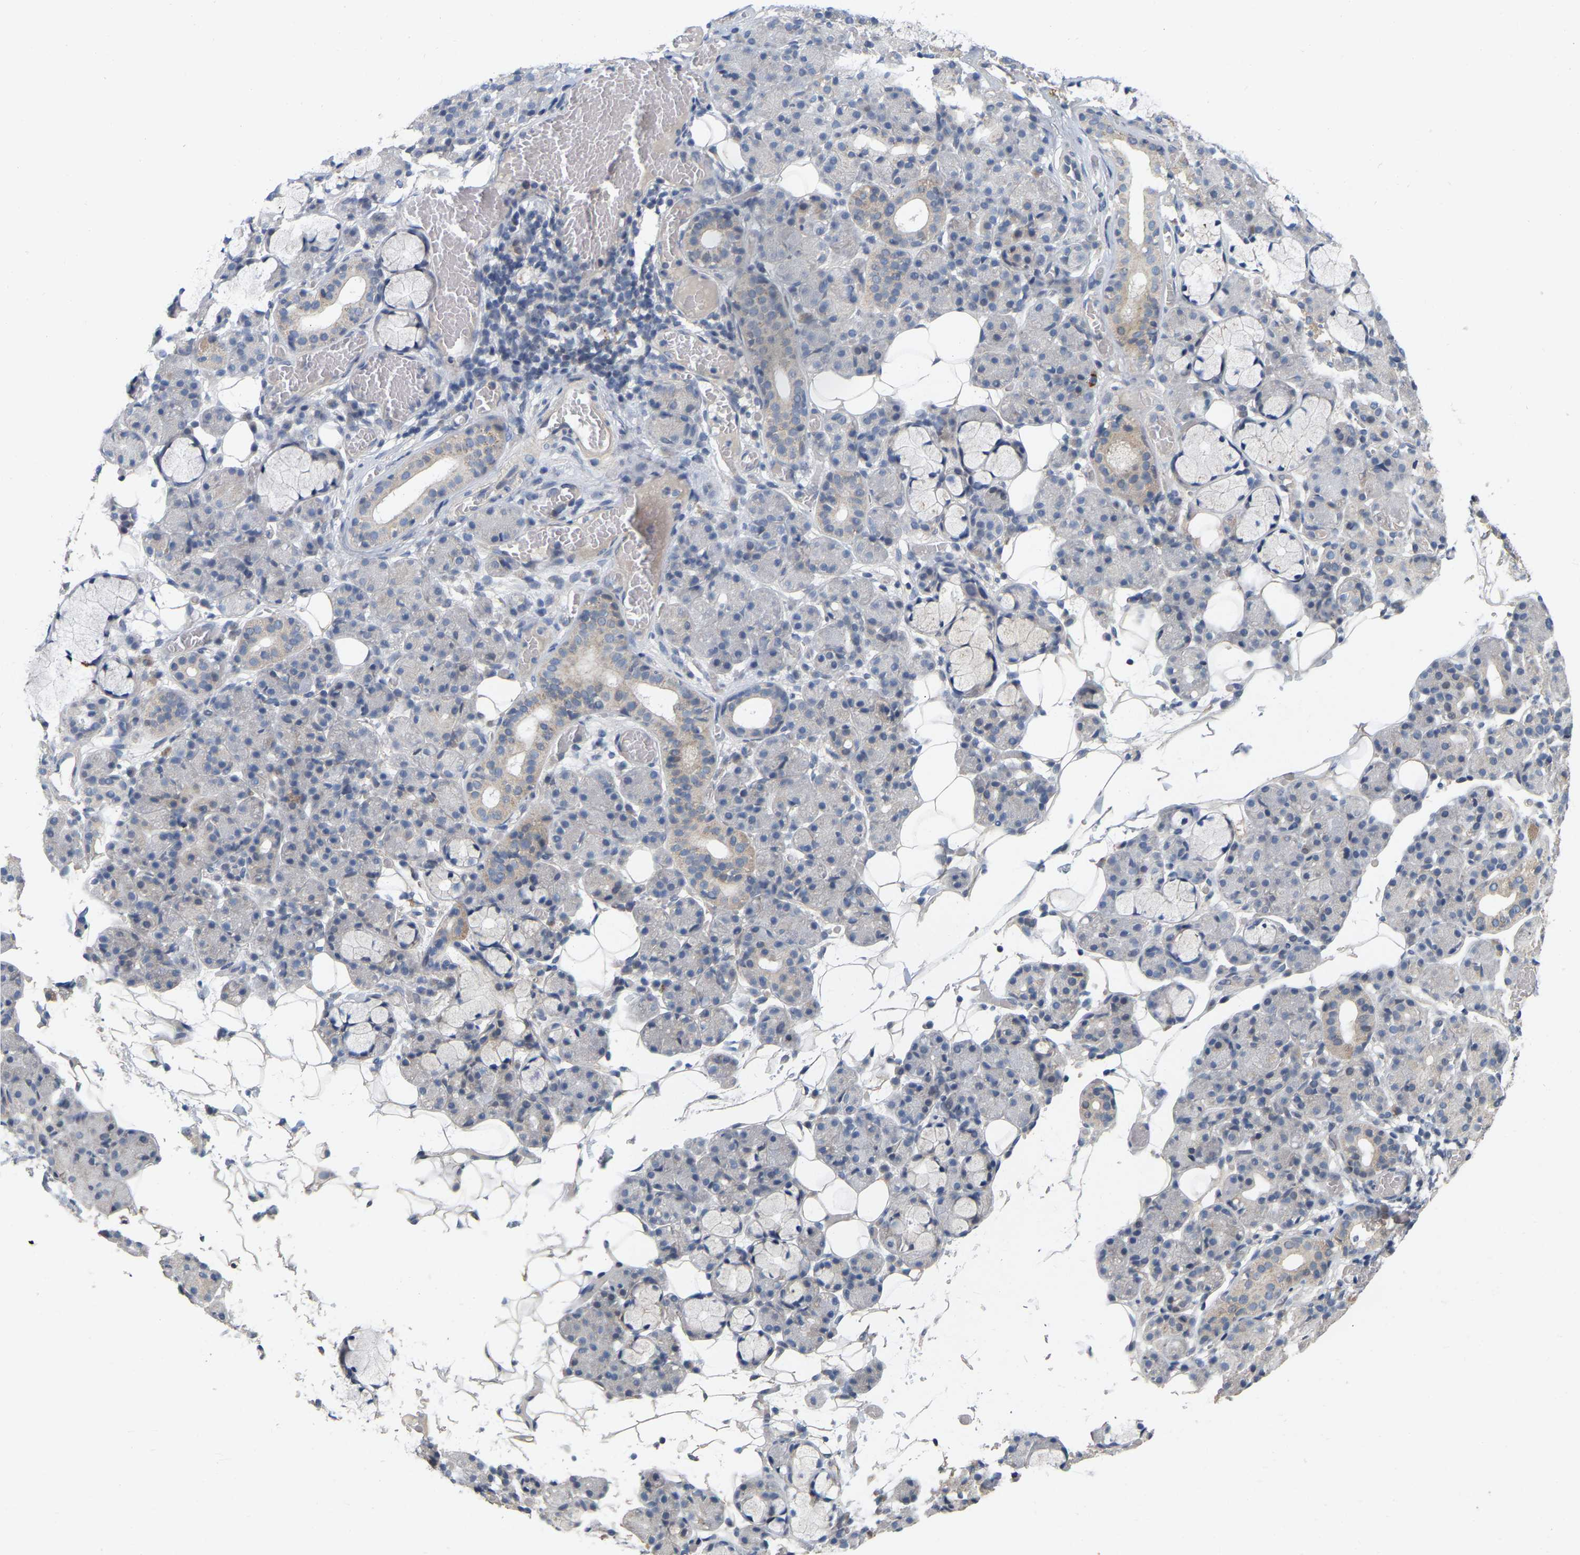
{"staining": {"intensity": "weak", "quantity": "<25%", "location": "cytoplasmic/membranous"}, "tissue": "salivary gland", "cell_type": "Glandular cells", "image_type": "normal", "snomed": [{"axis": "morphology", "description": "Normal tissue, NOS"}, {"axis": "topography", "description": "Salivary gland"}], "caption": "Salivary gland was stained to show a protein in brown. There is no significant positivity in glandular cells. (DAB immunohistochemistry (IHC), high magnification).", "gene": "SSH1", "patient": {"sex": "male", "age": 63}}